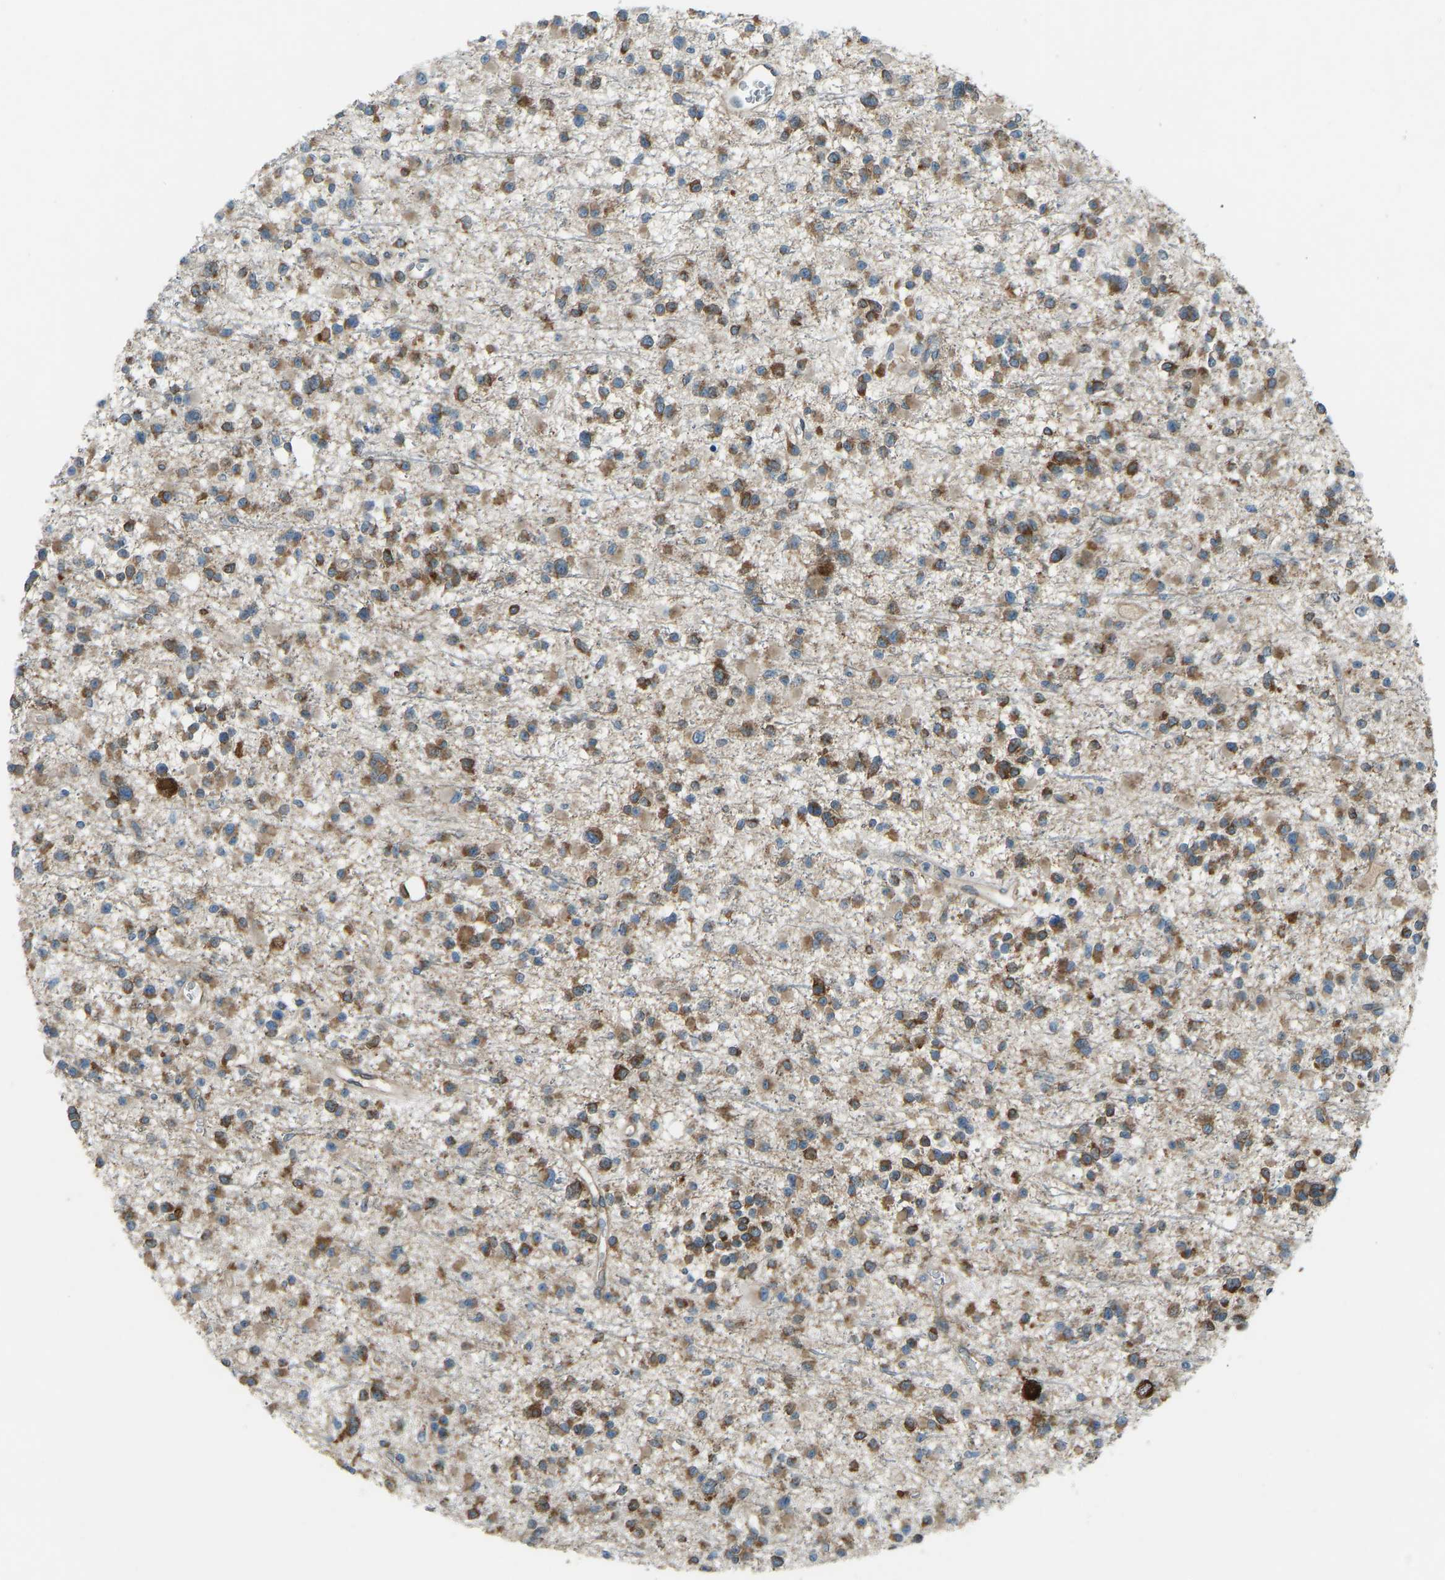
{"staining": {"intensity": "moderate", "quantity": ">75%", "location": "cytoplasmic/membranous"}, "tissue": "glioma", "cell_type": "Tumor cells", "image_type": "cancer", "snomed": [{"axis": "morphology", "description": "Glioma, malignant, Low grade"}, {"axis": "topography", "description": "Brain"}], "caption": "Glioma stained with a brown dye displays moderate cytoplasmic/membranous positive positivity in approximately >75% of tumor cells.", "gene": "STAU2", "patient": {"sex": "female", "age": 22}}